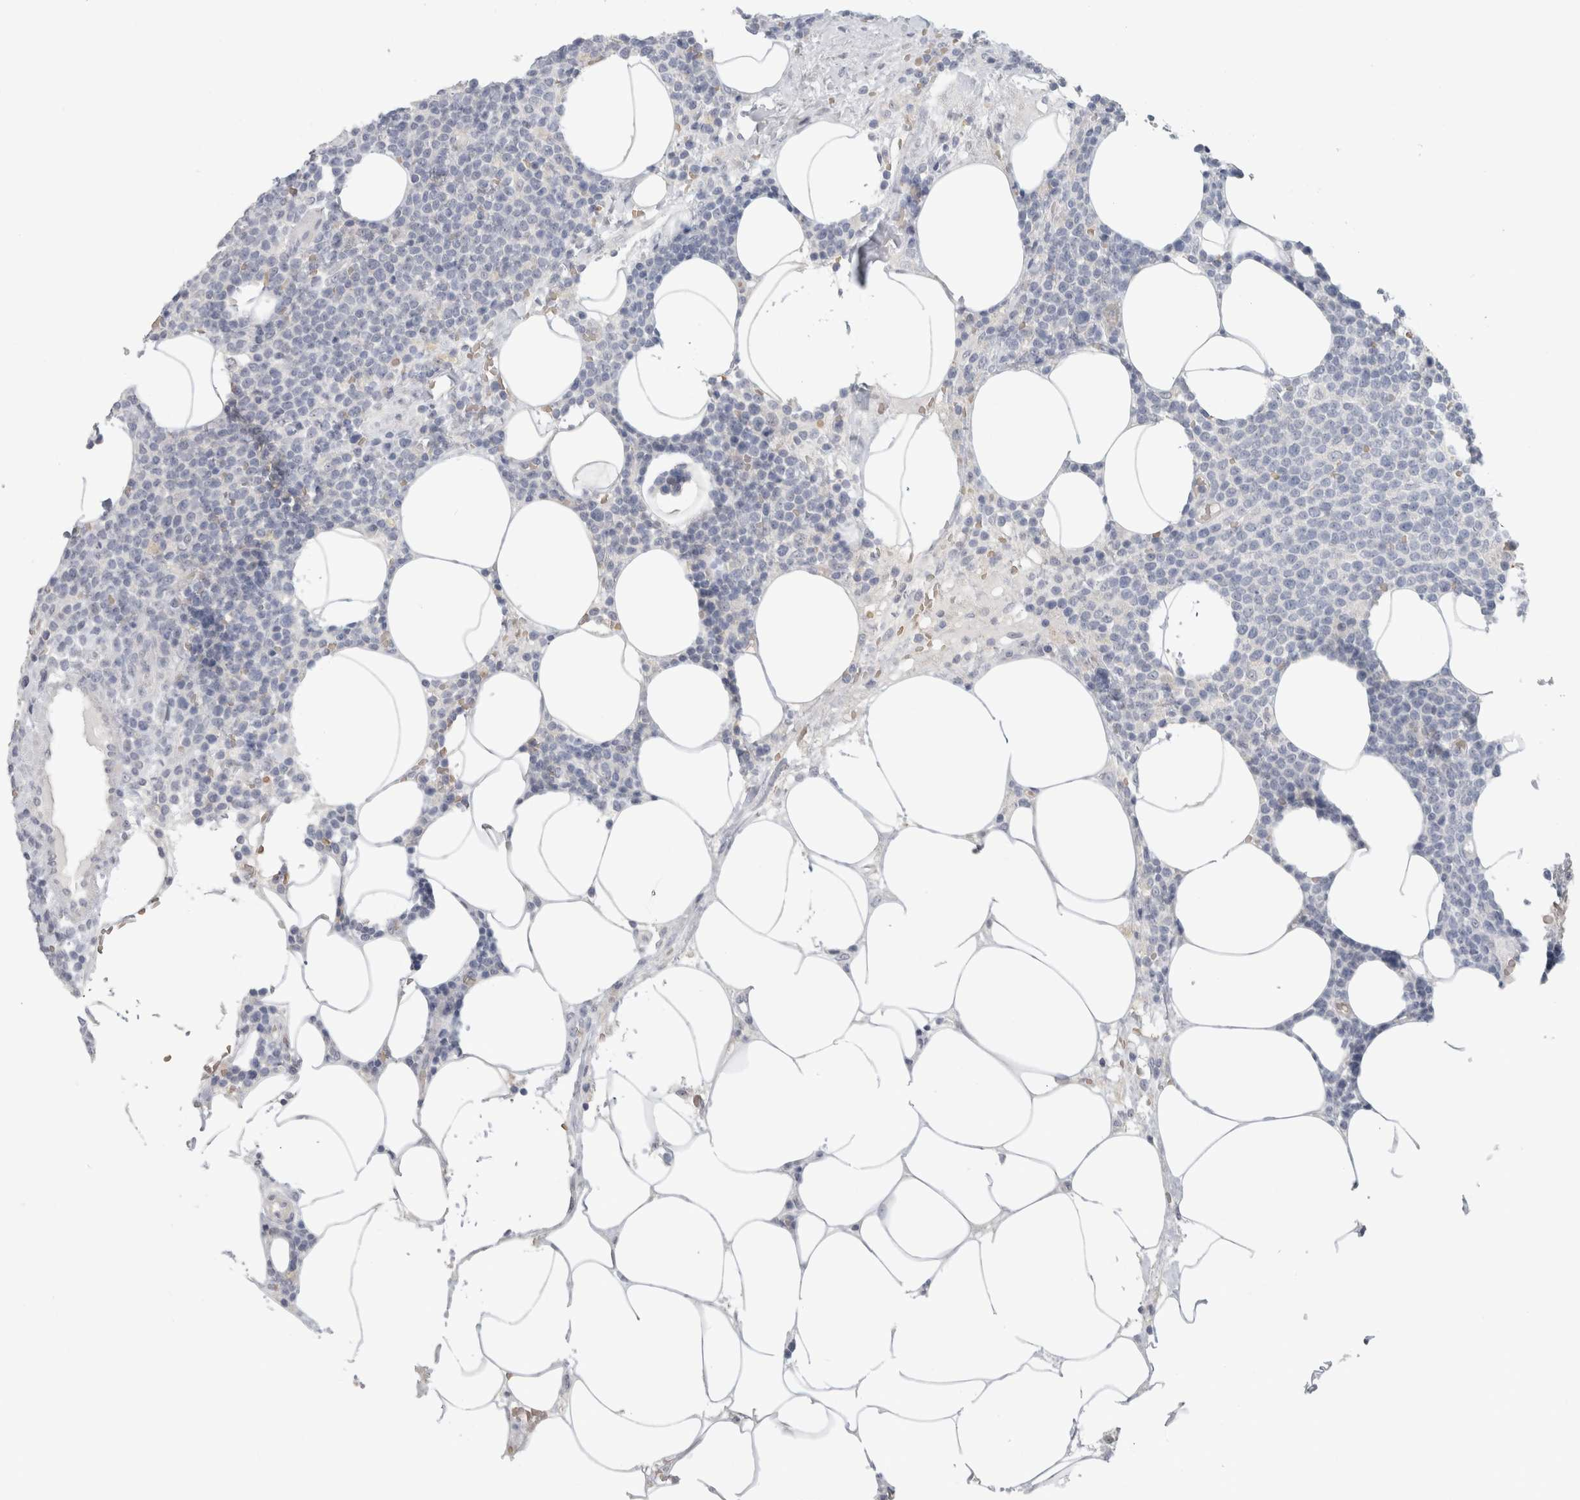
{"staining": {"intensity": "negative", "quantity": "none", "location": "none"}, "tissue": "lymphoma", "cell_type": "Tumor cells", "image_type": "cancer", "snomed": [{"axis": "morphology", "description": "Malignant lymphoma, non-Hodgkin's type, High grade"}, {"axis": "topography", "description": "Lymph node"}], "caption": "Histopathology image shows no significant protein positivity in tumor cells of lymphoma.", "gene": "FMR1NB", "patient": {"sex": "male", "age": 61}}